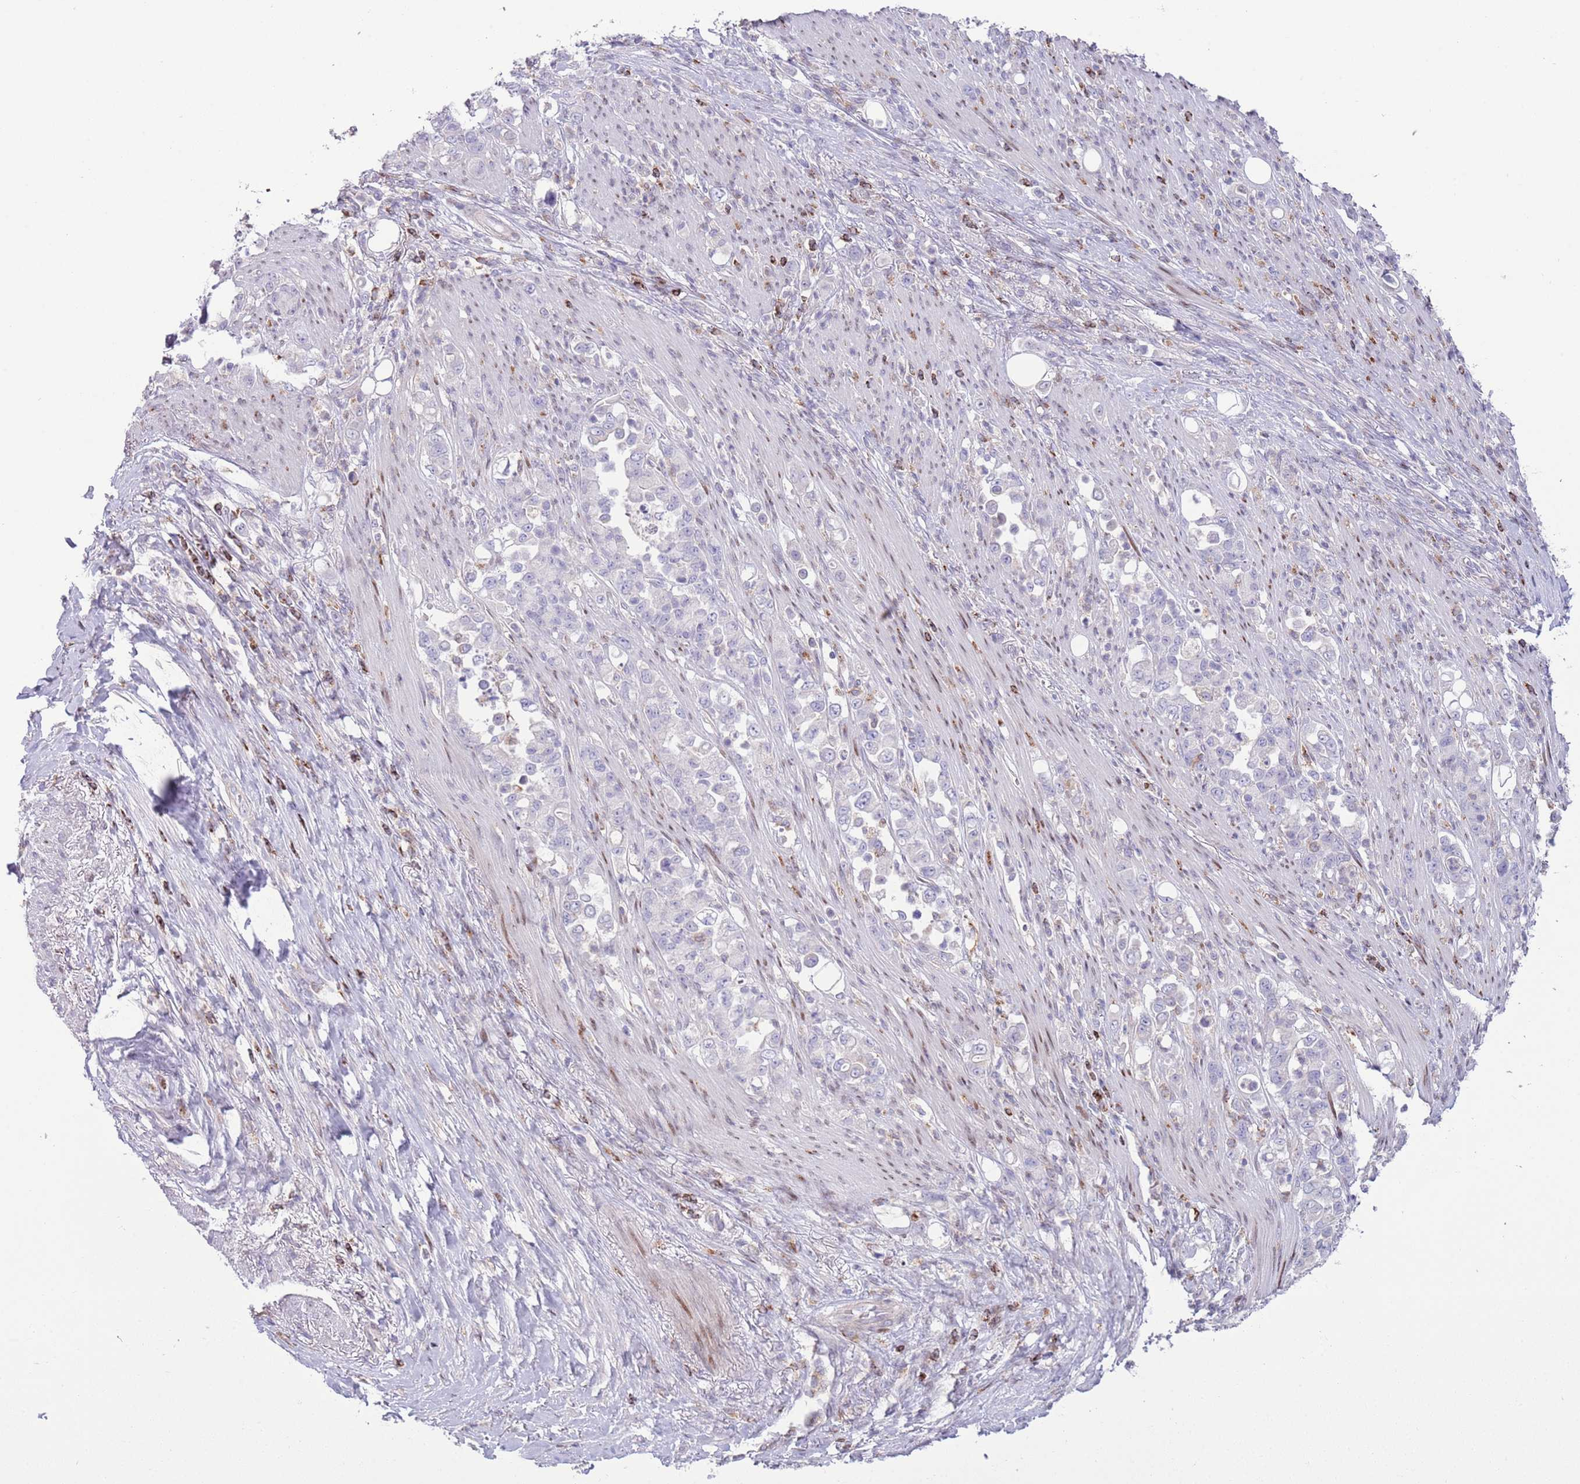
{"staining": {"intensity": "negative", "quantity": "none", "location": "none"}, "tissue": "stomach cancer", "cell_type": "Tumor cells", "image_type": "cancer", "snomed": [{"axis": "morphology", "description": "Normal tissue, NOS"}, {"axis": "morphology", "description": "Adenocarcinoma, NOS"}, {"axis": "topography", "description": "Stomach"}], "caption": "Stomach cancer was stained to show a protein in brown. There is no significant staining in tumor cells. (DAB immunohistochemistry (IHC) visualized using brightfield microscopy, high magnification).", "gene": "ANO8", "patient": {"sex": "female", "age": 79}}